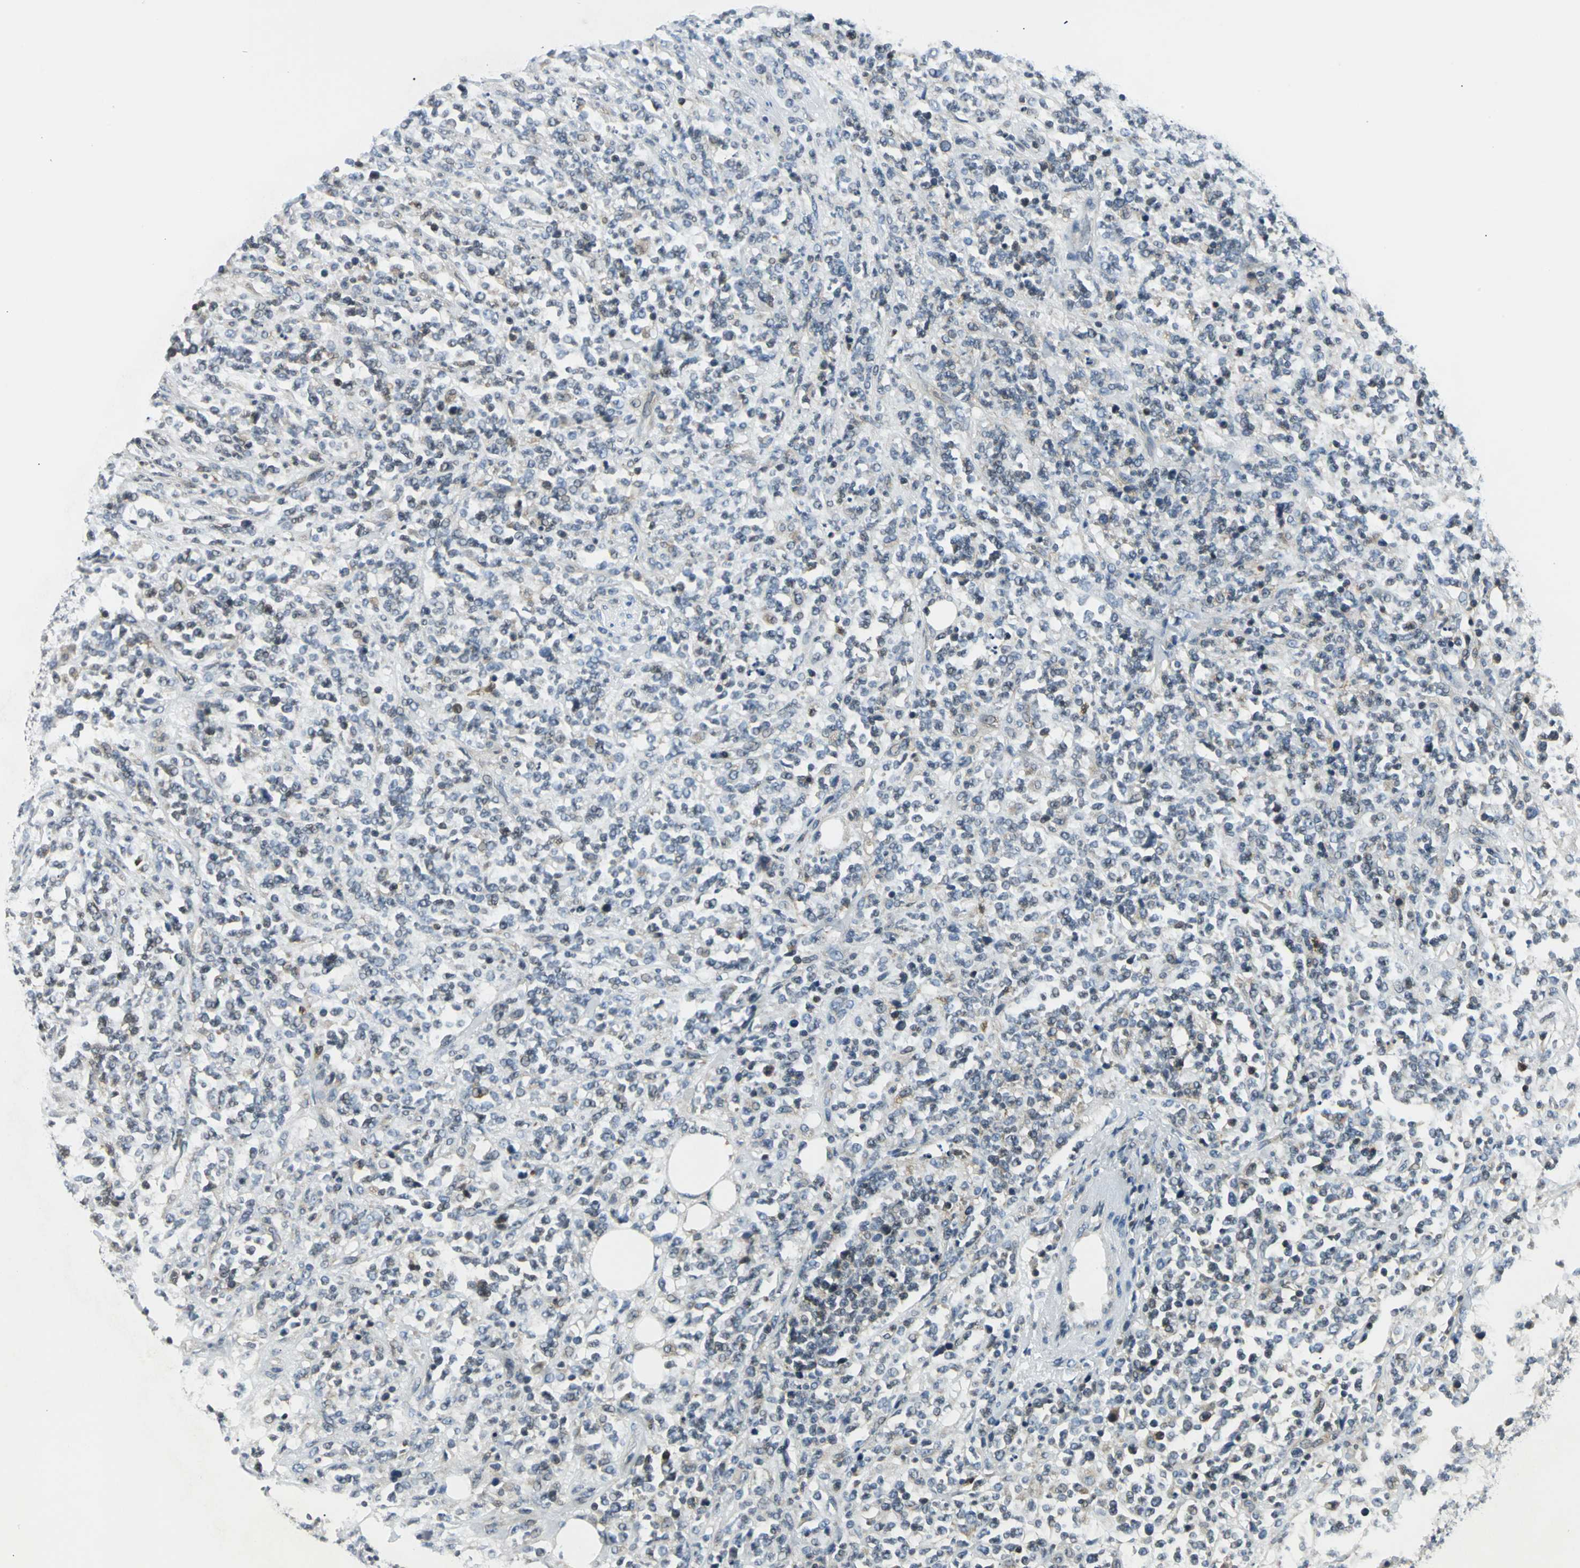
{"staining": {"intensity": "weak", "quantity": "<25%", "location": "cytoplasmic/membranous"}, "tissue": "lymphoma", "cell_type": "Tumor cells", "image_type": "cancer", "snomed": [{"axis": "morphology", "description": "Malignant lymphoma, non-Hodgkin's type, High grade"}, {"axis": "topography", "description": "Soft tissue"}], "caption": "Human high-grade malignant lymphoma, non-Hodgkin's type stained for a protein using immunohistochemistry (IHC) exhibits no staining in tumor cells.", "gene": "USP40", "patient": {"sex": "male", "age": 18}}